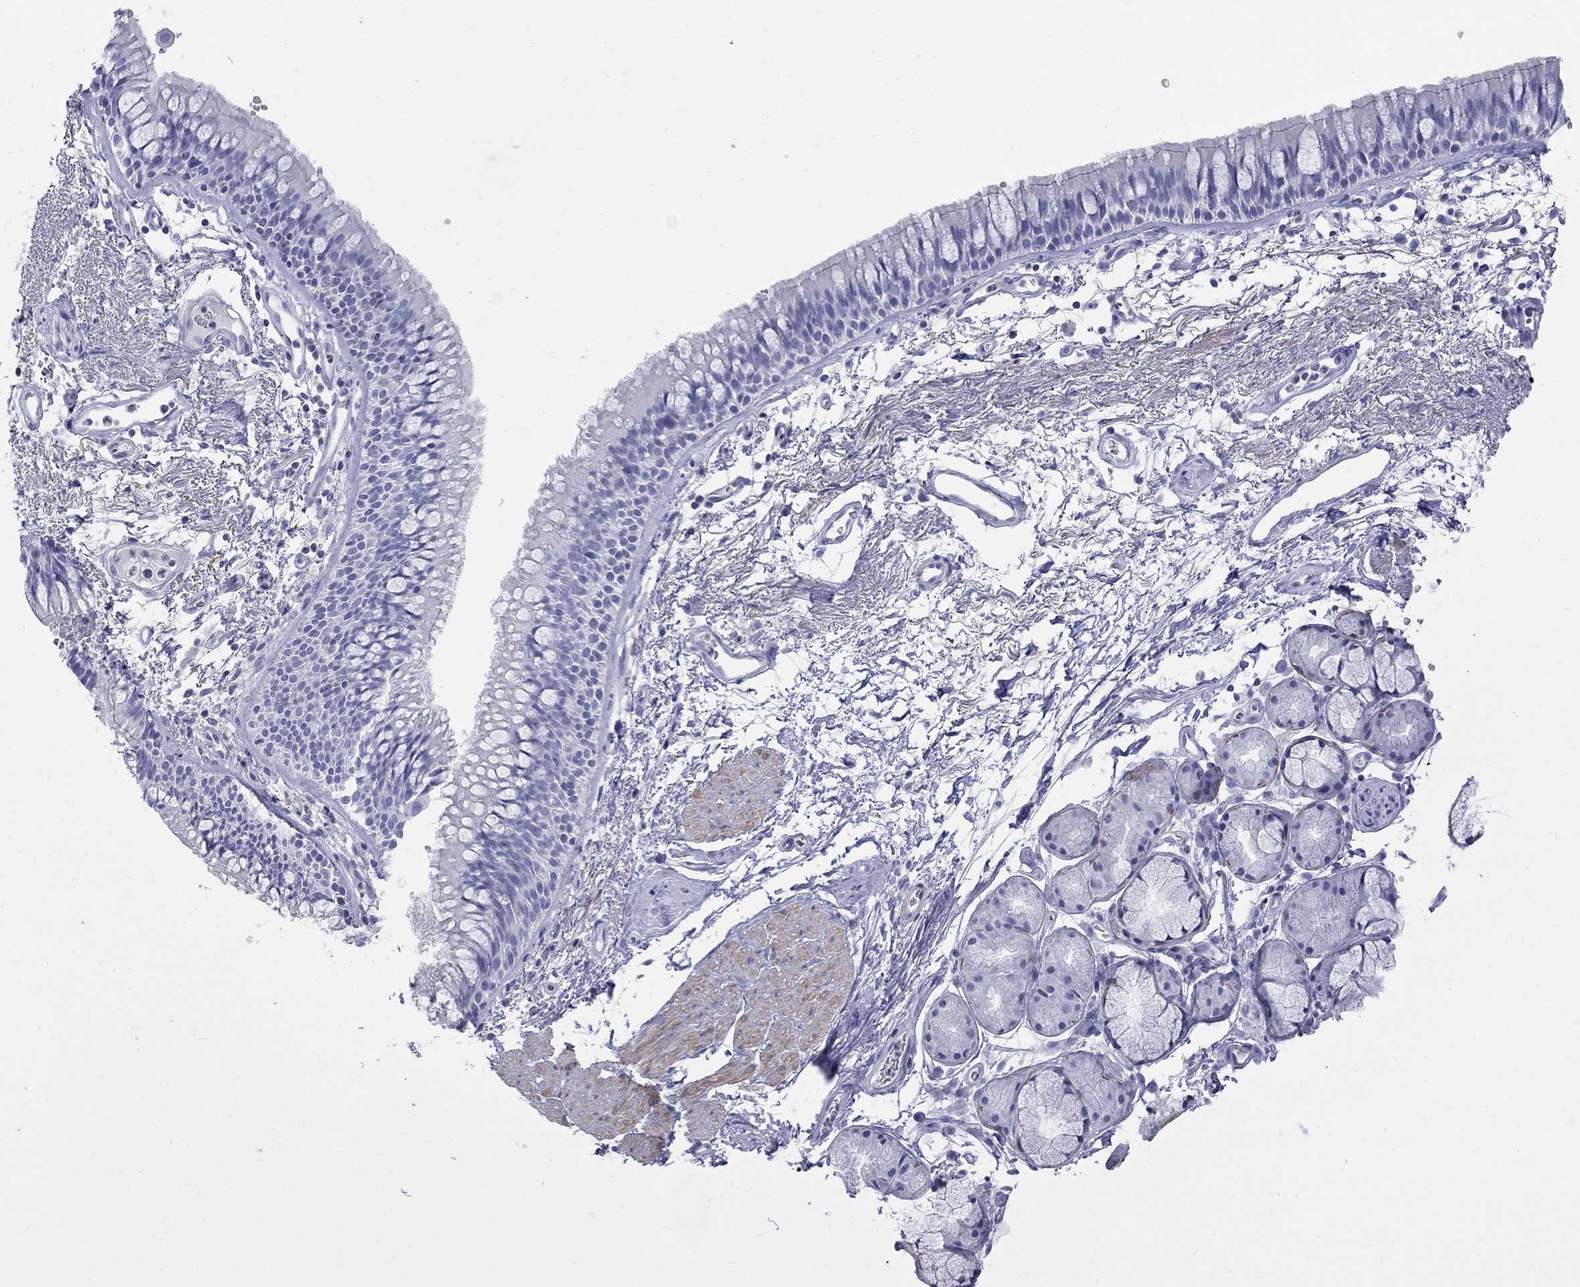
{"staining": {"intensity": "negative", "quantity": "none", "location": "none"}, "tissue": "bronchus", "cell_type": "Respiratory epithelial cells", "image_type": "normal", "snomed": [{"axis": "morphology", "description": "Normal tissue, NOS"}, {"axis": "topography", "description": "Cartilage tissue"}, {"axis": "topography", "description": "Bronchus"}], "caption": "Bronchus stained for a protein using immunohistochemistry exhibits no staining respiratory epithelial cells.", "gene": "S100A3", "patient": {"sex": "male", "age": 66}}